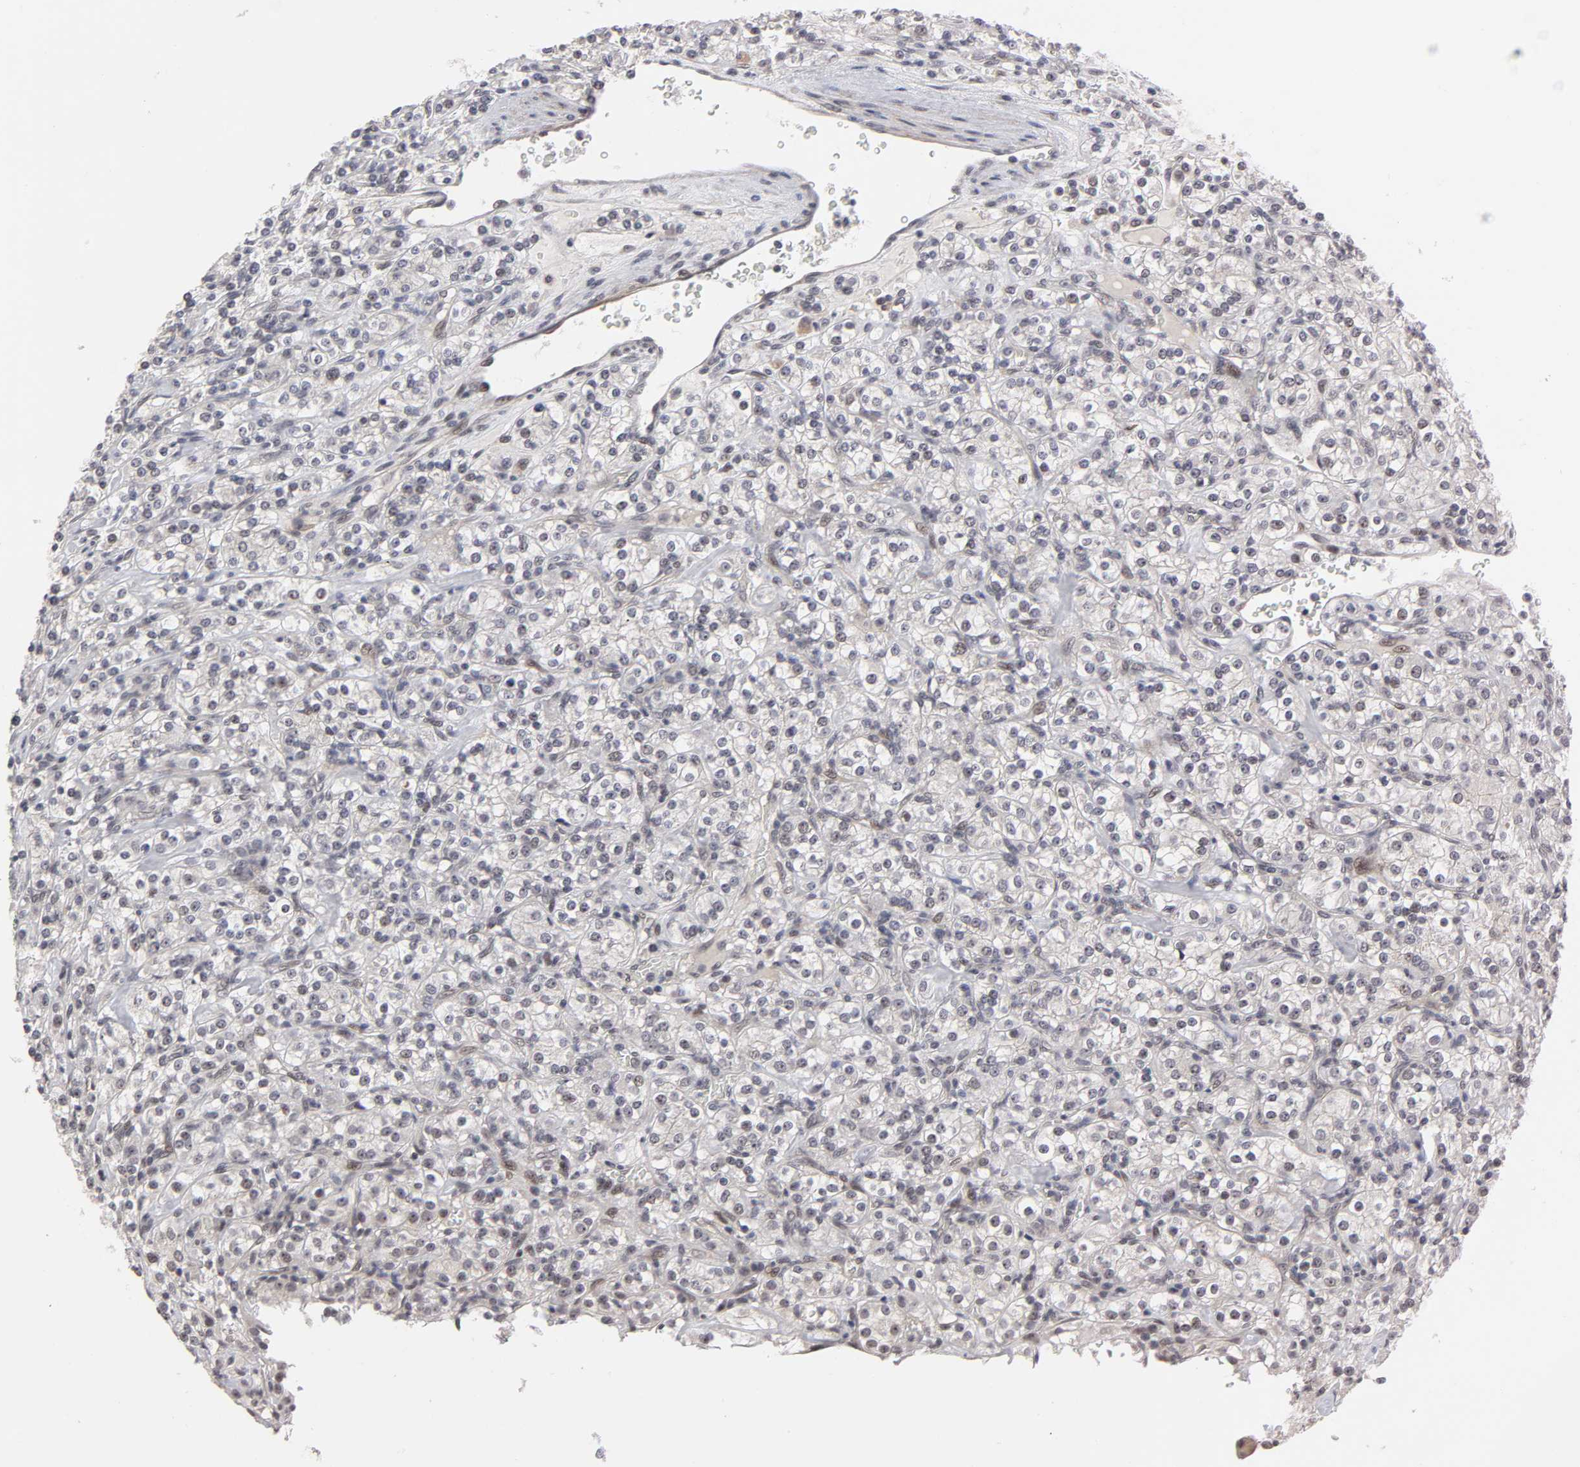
{"staining": {"intensity": "weak", "quantity": "<25%", "location": "nuclear"}, "tissue": "renal cancer", "cell_type": "Tumor cells", "image_type": "cancer", "snomed": [{"axis": "morphology", "description": "Adenocarcinoma, NOS"}, {"axis": "topography", "description": "Kidney"}], "caption": "Tumor cells show no significant staining in renal cancer.", "gene": "ZKSCAN8", "patient": {"sex": "male", "age": 77}}